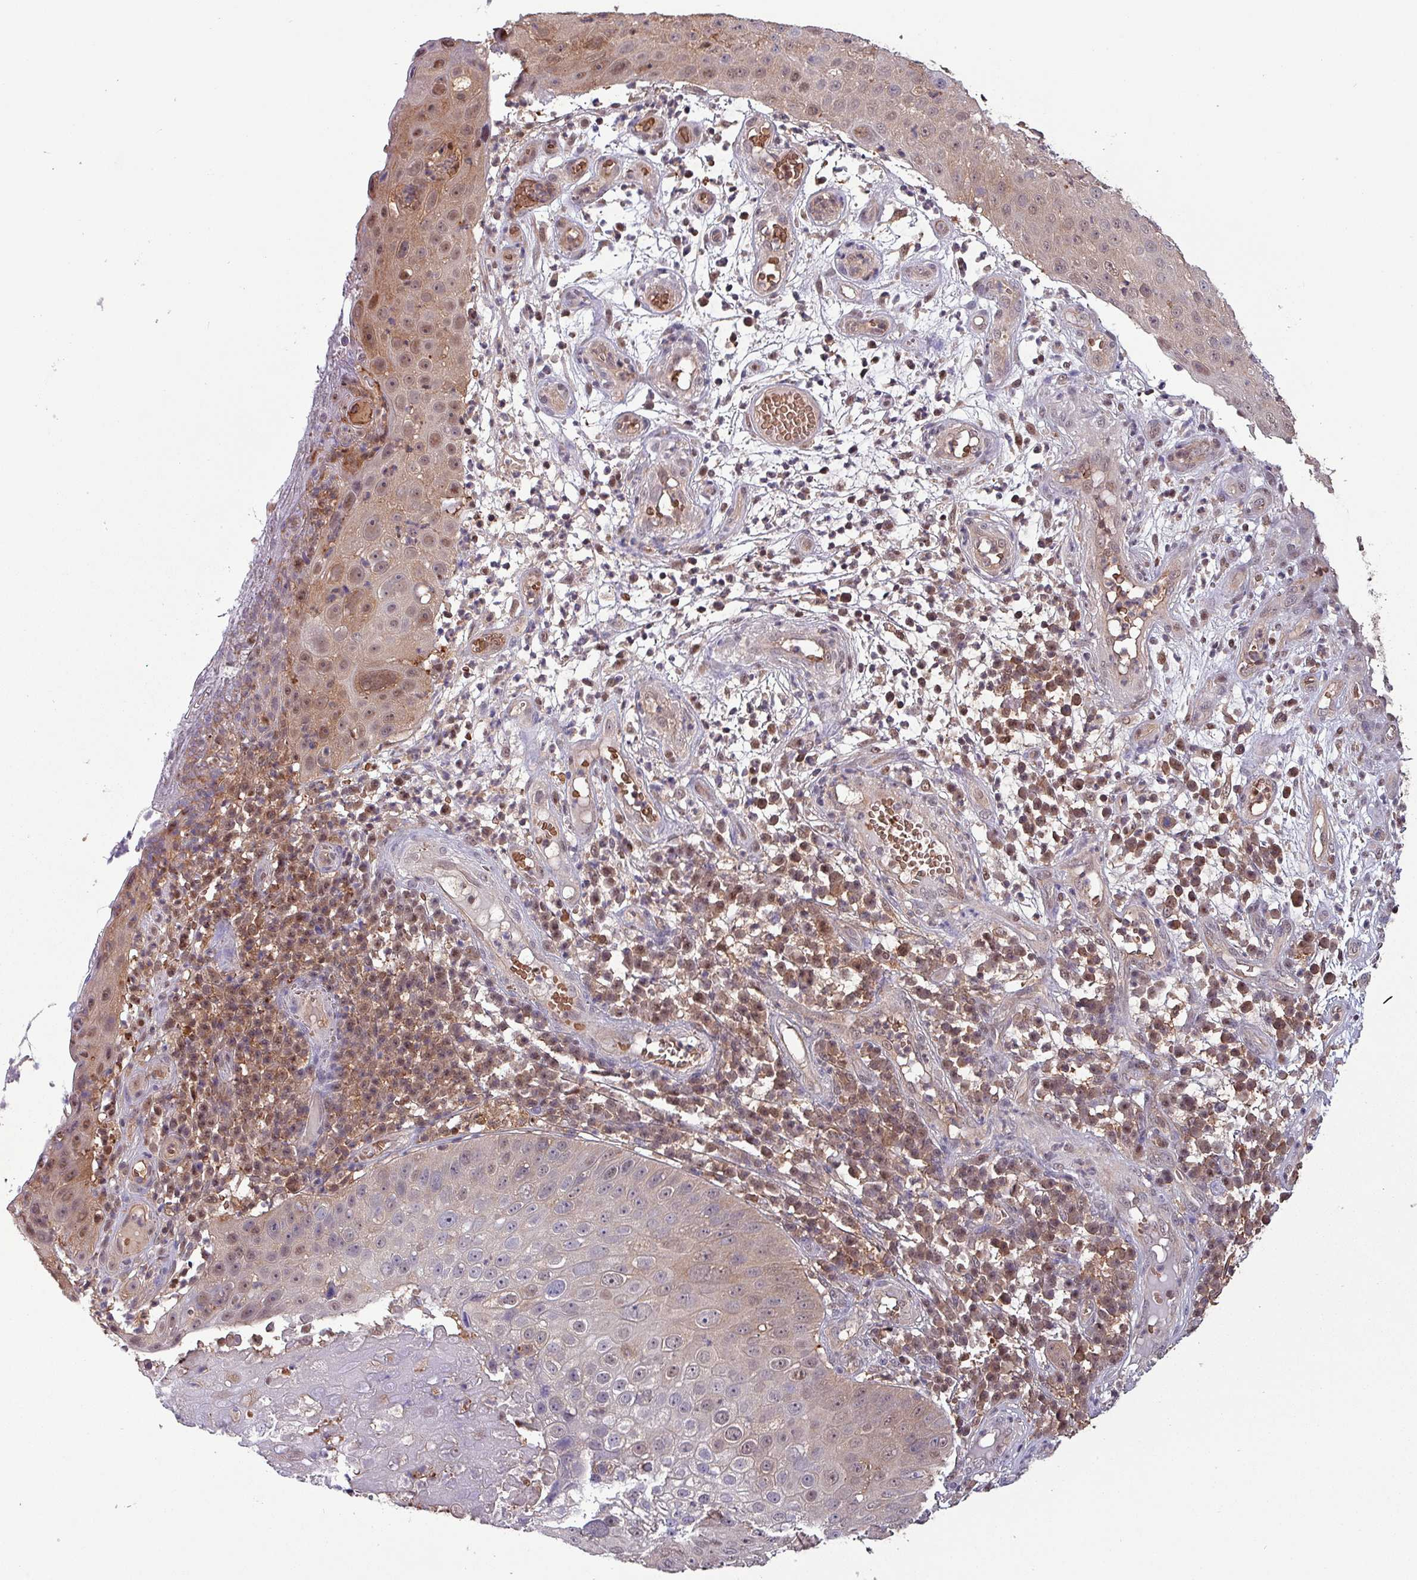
{"staining": {"intensity": "moderate", "quantity": "25%-75%", "location": "cytoplasmic/membranous,nuclear"}, "tissue": "skin cancer", "cell_type": "Tumor cells", "image_type": "cancer", "snomed": [{"axis": "morphology", "description": "Squamous cell carcinoma, NOS"}, {"axis": "topography", "description": "Skin"}], "caption": "This image reveals IHC staining of skin cancer, with medium moderate cytoplasmic/membranous and nuclear expression in about 25%-75% of tumor cells.", "gene": "PSMB8", "patient": {"sex": "male", "age": 71}}